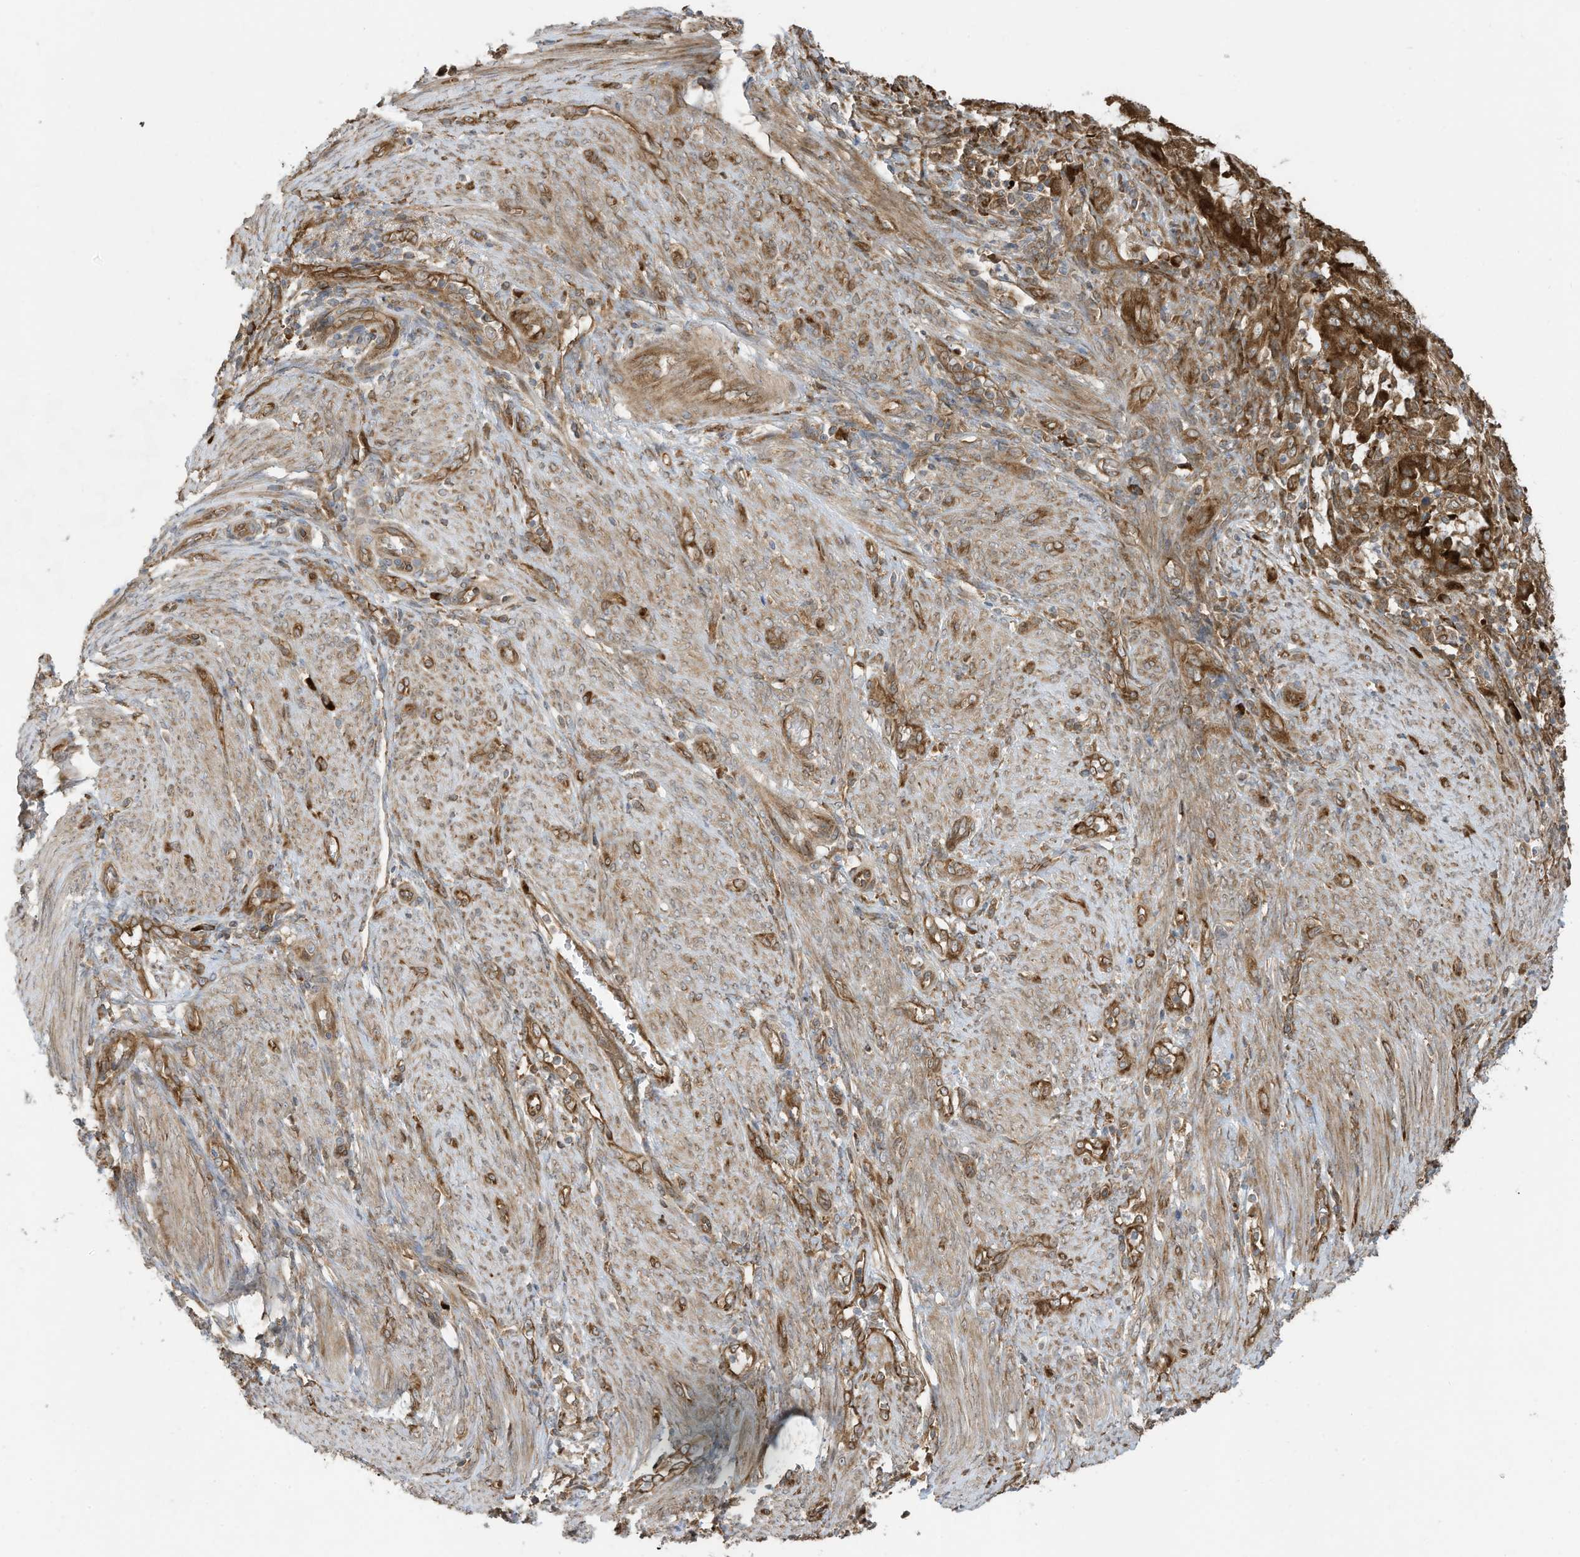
{"staining": {"intensity": "strong", "quantity": ">75%", "location": "cytoplasmic/membranous"}, "tissue": "endometrial cancer", "cell_type": "Tumor cells", "image_type": "cancer", "snomed": [{"axis": "morphology", "description": "Adenocarcinoma, NOS"}, {"axis": "topography", "description": "Endometrium"}], "caption": "The immunohistochemical stain shows strong cytoplasmic/membranous expression in tumor cells of endometrial cancer (adenocarcinoma) tissue.", "gene": "USE1", "patient": {"sex": "female", "age": 51}}